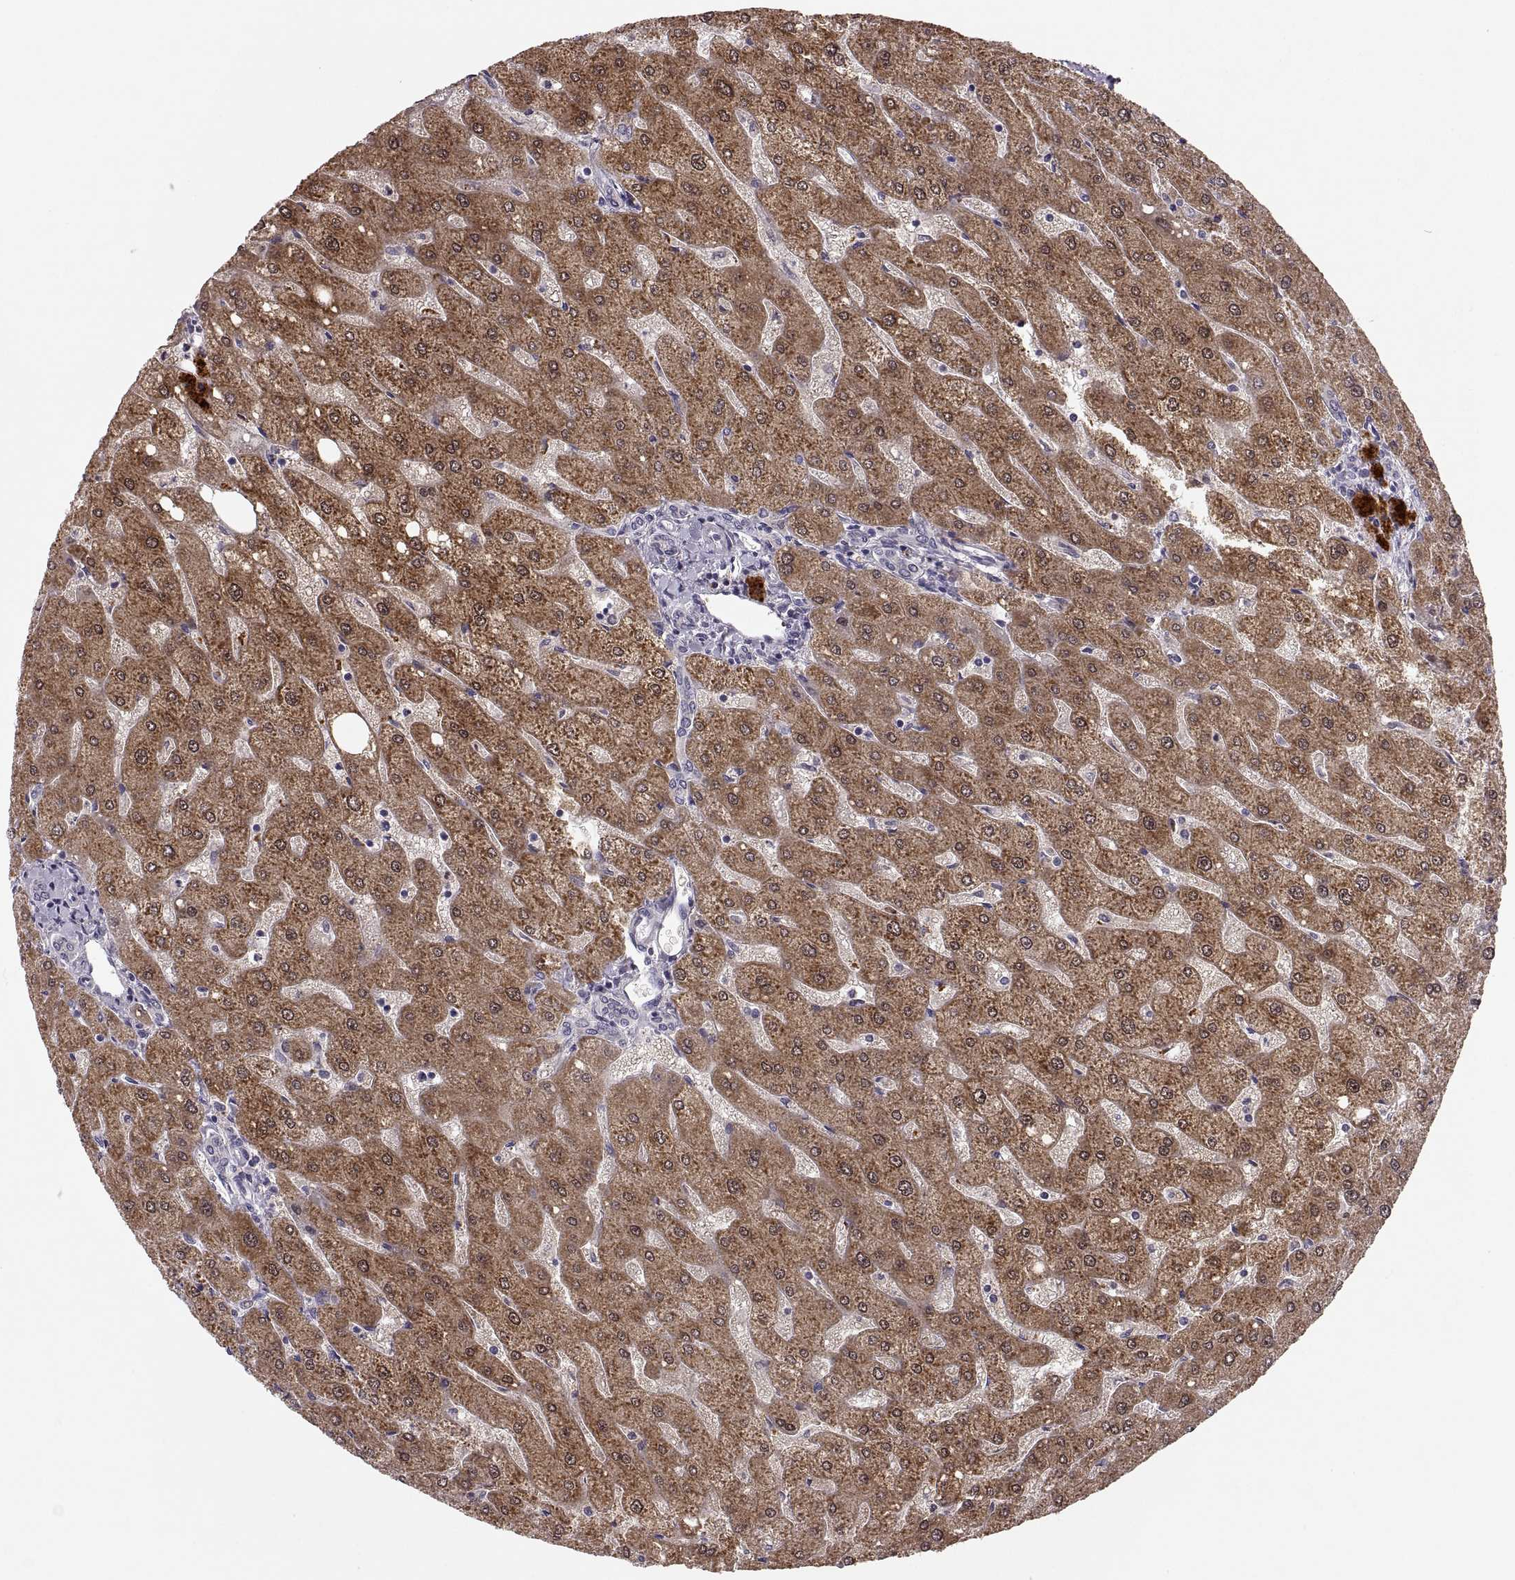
{"staining": {"intensity": "negative", "quantity": "none", "location": "none"}, "tissue": "liver", "cell_type": "Cholangiocytes", "image_type": "normal", "snomed": [{"axis": "morphology", "description": "Normal tissue, NOS"}, {"axis": "topography", "description": "Liver"}], "caption": "The histopathology image displays no significant expression in cholangiocytes of liver.", "gene": "ADH6", "patient": {"sex": "male", "age": 67}}